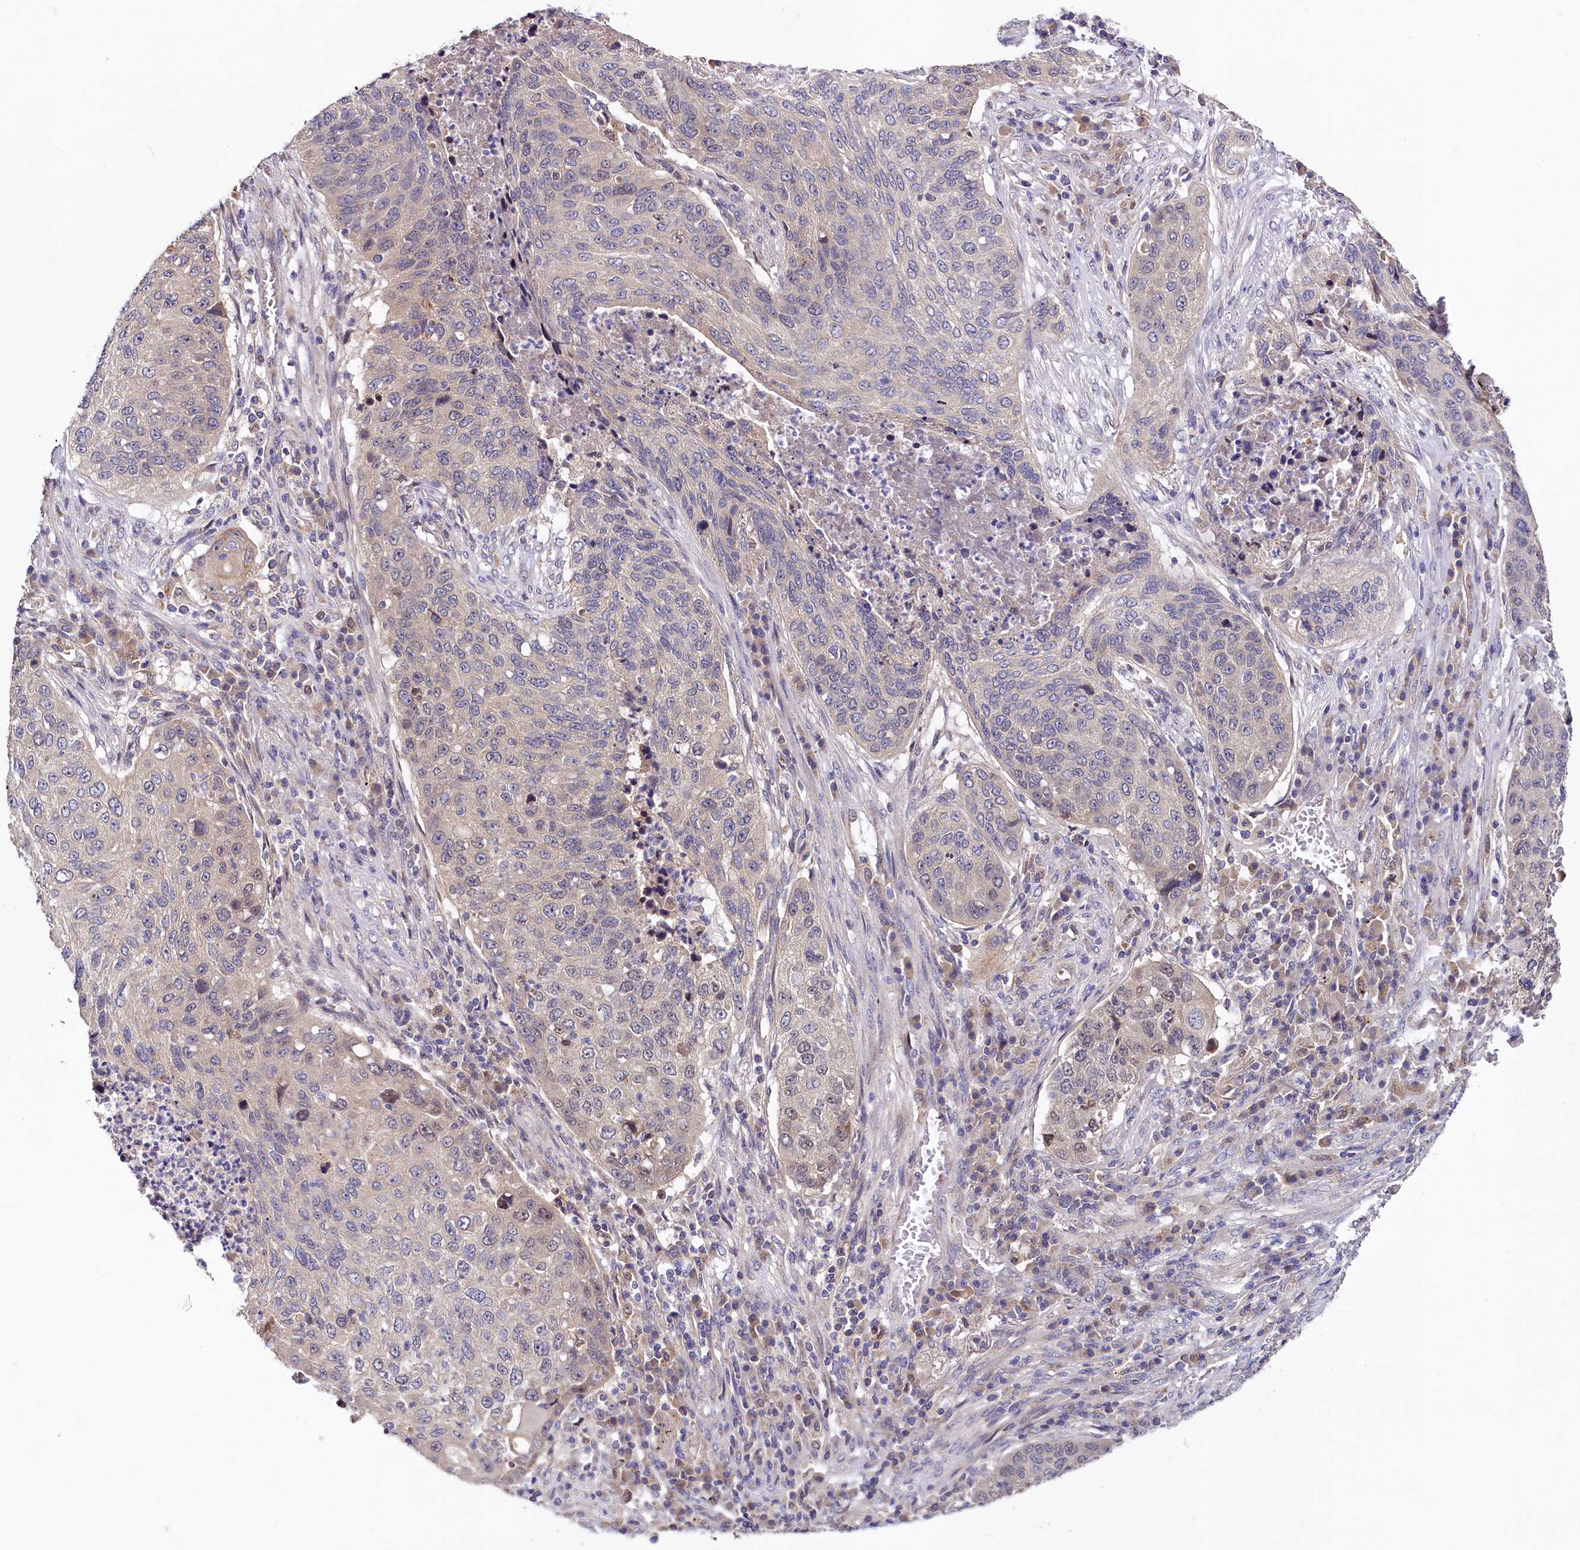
{"staining": {"intensity": "weak", "quantity": "<25%", "location": "nuclear"}, "tissue": "lung cancer", "cell_type": "Tumor cells", "image_type": "cancer", "snomed": [{"axis": "morphology", "description": "Squamous cell carcinoma, NOS"}, {"axis": "topography", "description": "Lung"}], "caption": "The image displays no staining of tumor cells in lung cancer (squamous cell carcinoma). (DAB (3,3'-diaminobenzidine) immunohistochemistry (IHC) with hematoxylin counter stain).", "gene": "SPINK9", "patient": {"sex": "female", "age": 63}}